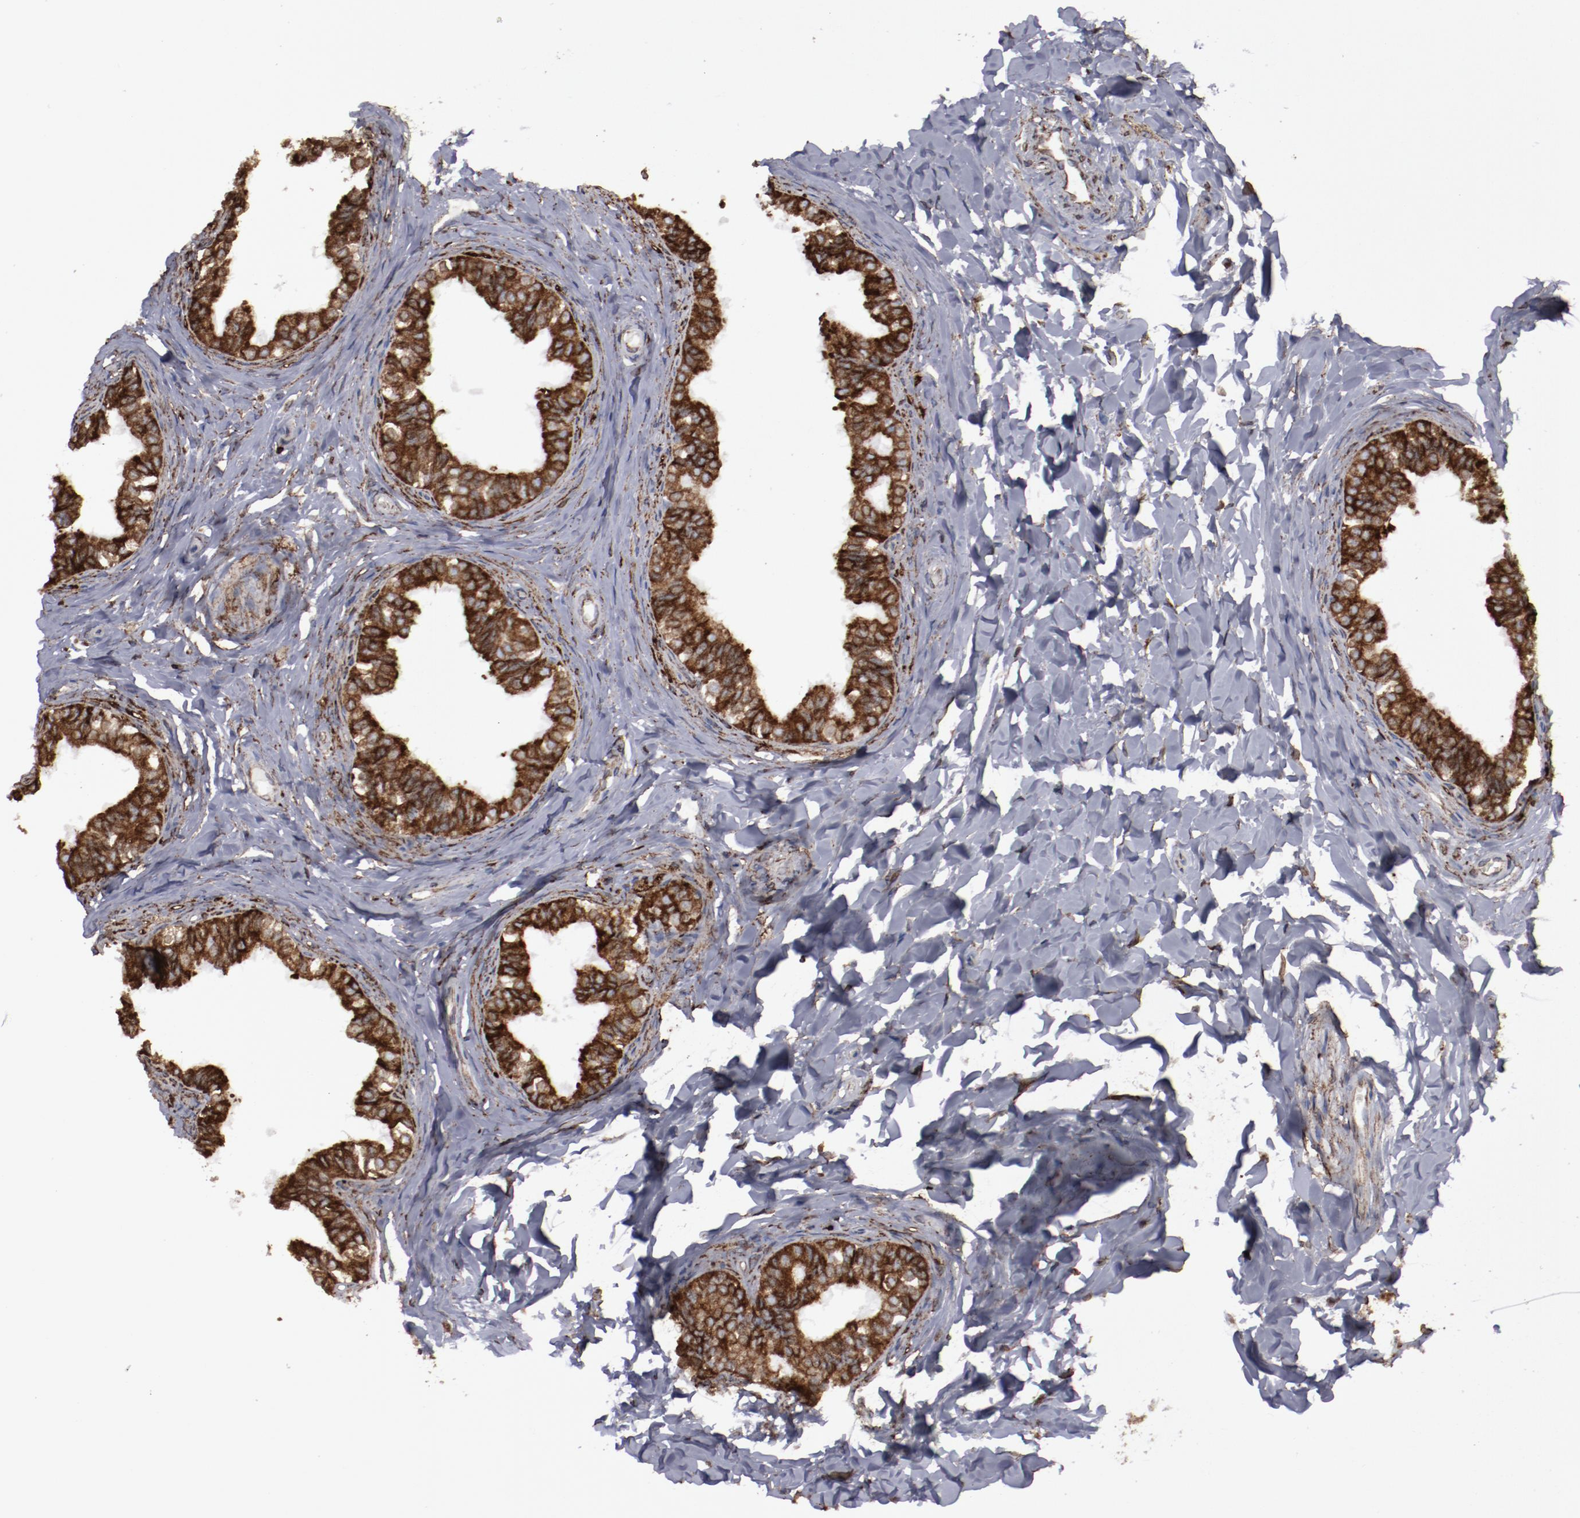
{"staining": {"intensity": "strong", "quantity": ">75%", "location": "cytoplasmic/membranous"}, "tissue": "epididymis", "cell_type": "Glandular cells", "image_type": "normal", "snomed": [{"axis": "morphology", "description": "Normal tissue, NOS"}, {"axis": "topography", "description": "Soft tissue"}, {"axis": "topography", "description": "Epididymis"}], "caption": "Immunohistochemistry micrograph of unremarkable epididymis: epididymis stained using immunohistochemistry (IHC) shows high levels of strong protein expression localized specifically in the cytoplasmic/membranous of glandular cells, appearing as a cytoplasmic/membranous brown color.", "gene": "ERLIN2", "patient": {"sex": "male", "age": 26}}